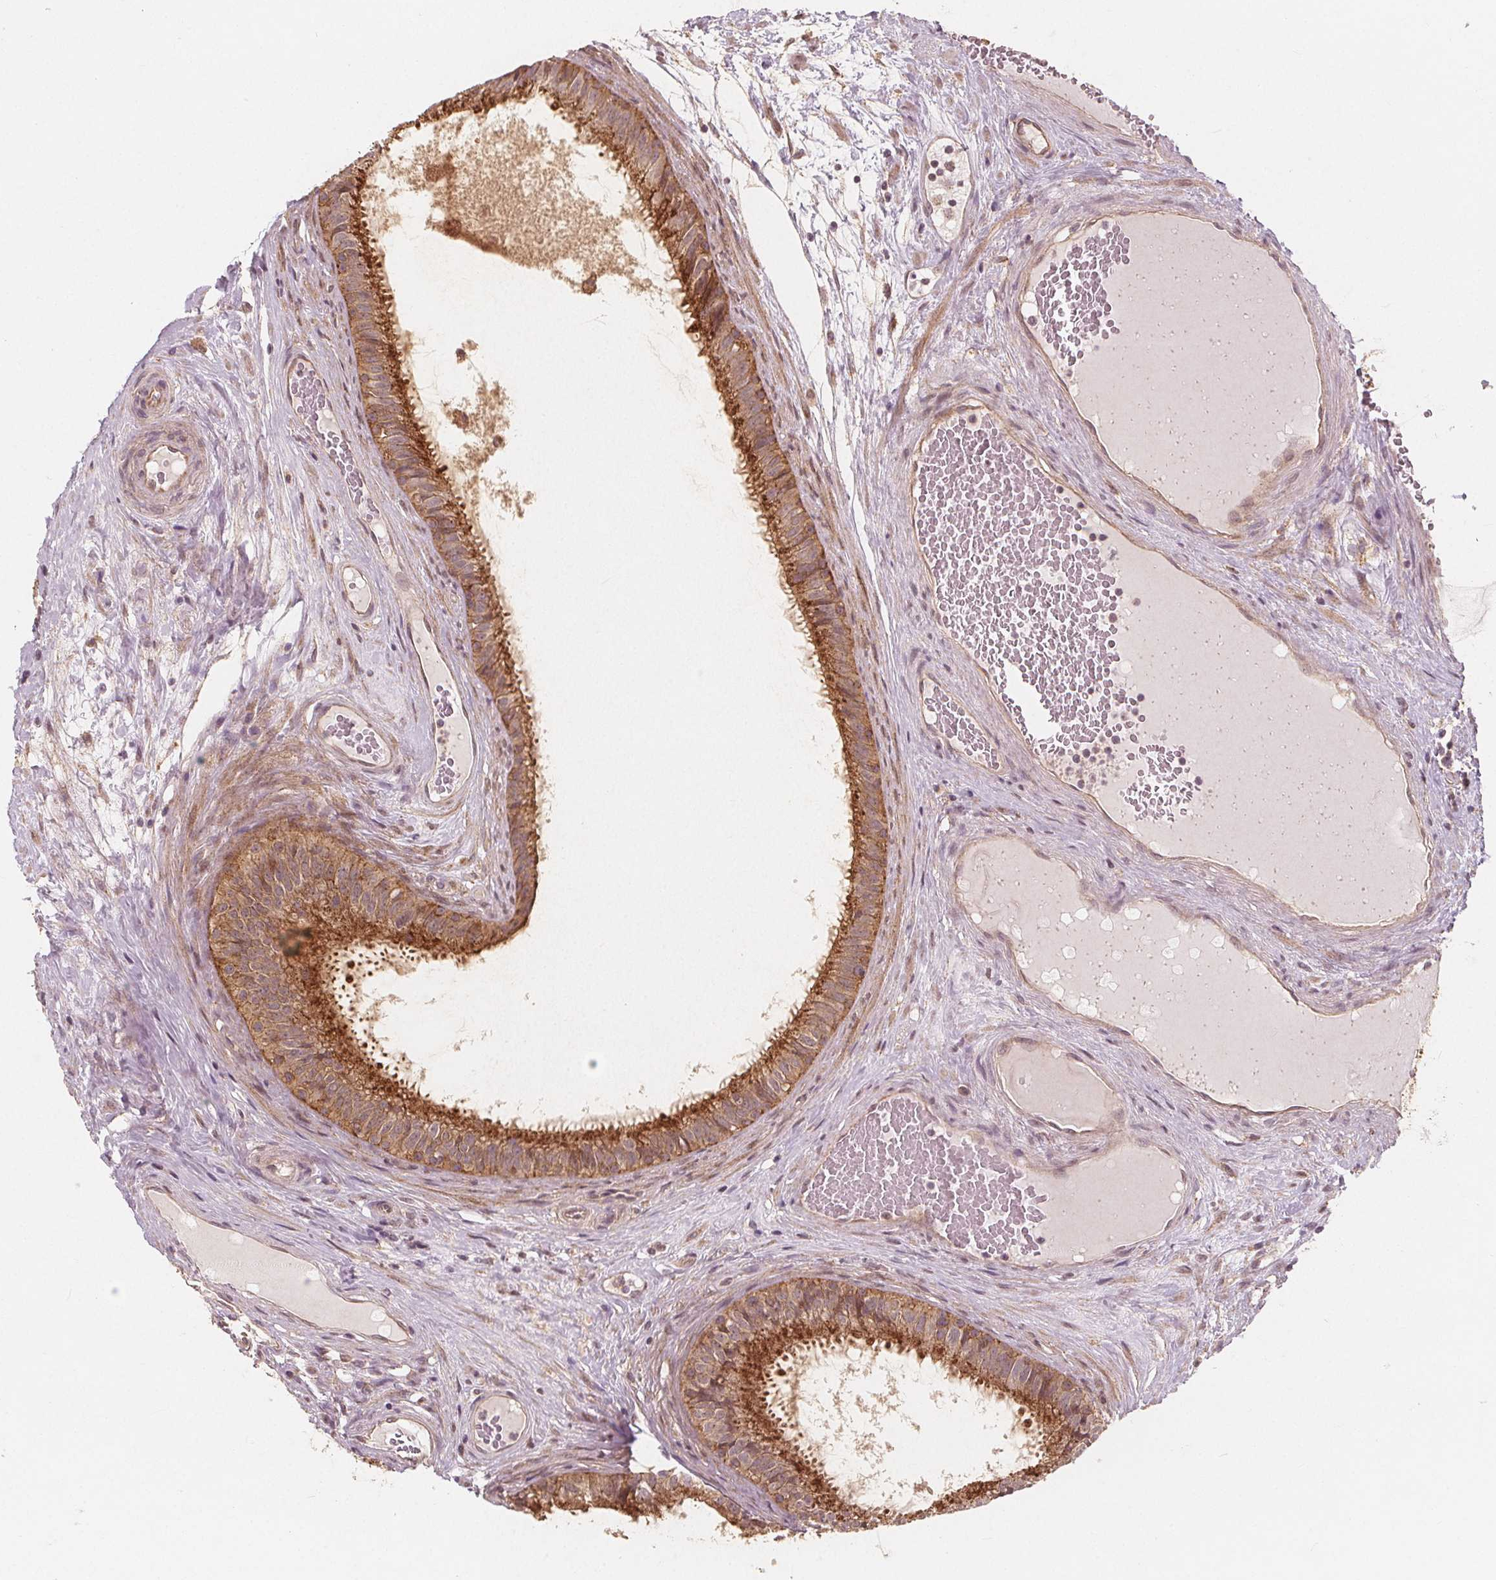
{"staining": {"intensity": "moderate", "quantity": ">75%", "location": "cytoplasmic/membranous"}, "tissue": "epididymis", "cell_type": "Glandular cells", "image_type": "normal", "snomed": [{"axis": "morphology", "description": "Normal tissue, NOS"}, {"axis": "topography", "description": "Epididymis"}], "caption": "A high-resolution histopathology image shows IHC staining of normal epididymis, which shows moderate cytoplasmic/membranous positivity in approximately >75% of glandular cells.", "gene": "SNX12", "patient": {"sex": "male", "age": 59}}